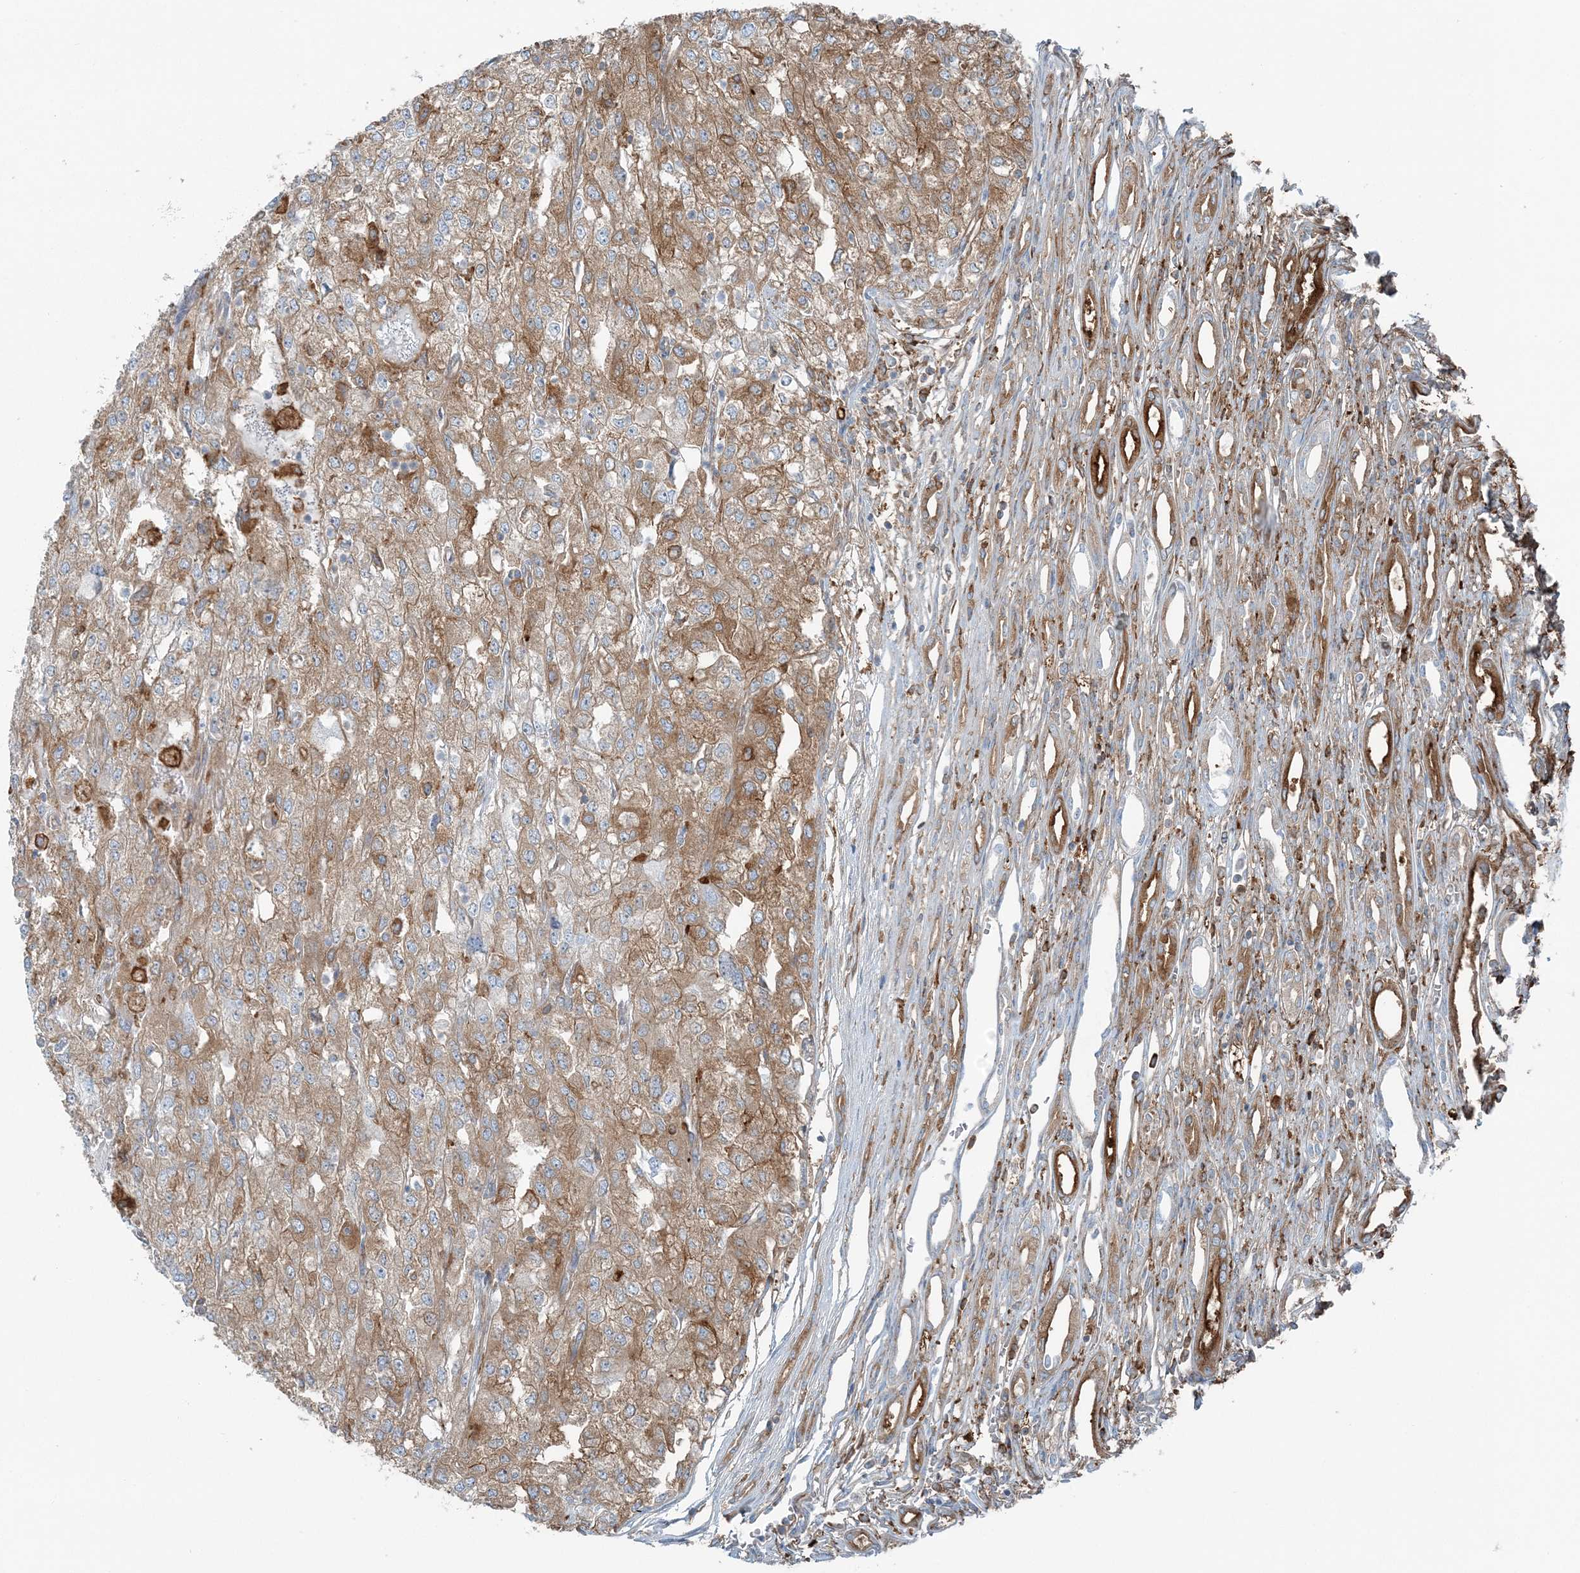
{"staining": {"intensity": "moderate", "quantity": ">75%", "location": "cytoplasmic/membranous"}, "tissue": "renal cancer", "cell_type": "Tumor cells", "image_type": "cancer", "snomed": [{"axis": "morphology", "description": "Adenocarcinoma, NOS"}, {"axis": "topography", "description": "Kidney"}], "caption": "Renal cancer (adenocarcinoma) tissue reveals moderate cytoplasmic/membranous expression in approximately >75% of tumor cells (IHC, brightfield microscopy, high magnification).", "gene": "SNX2", "patient": {"sex": "female", "age": 54}}